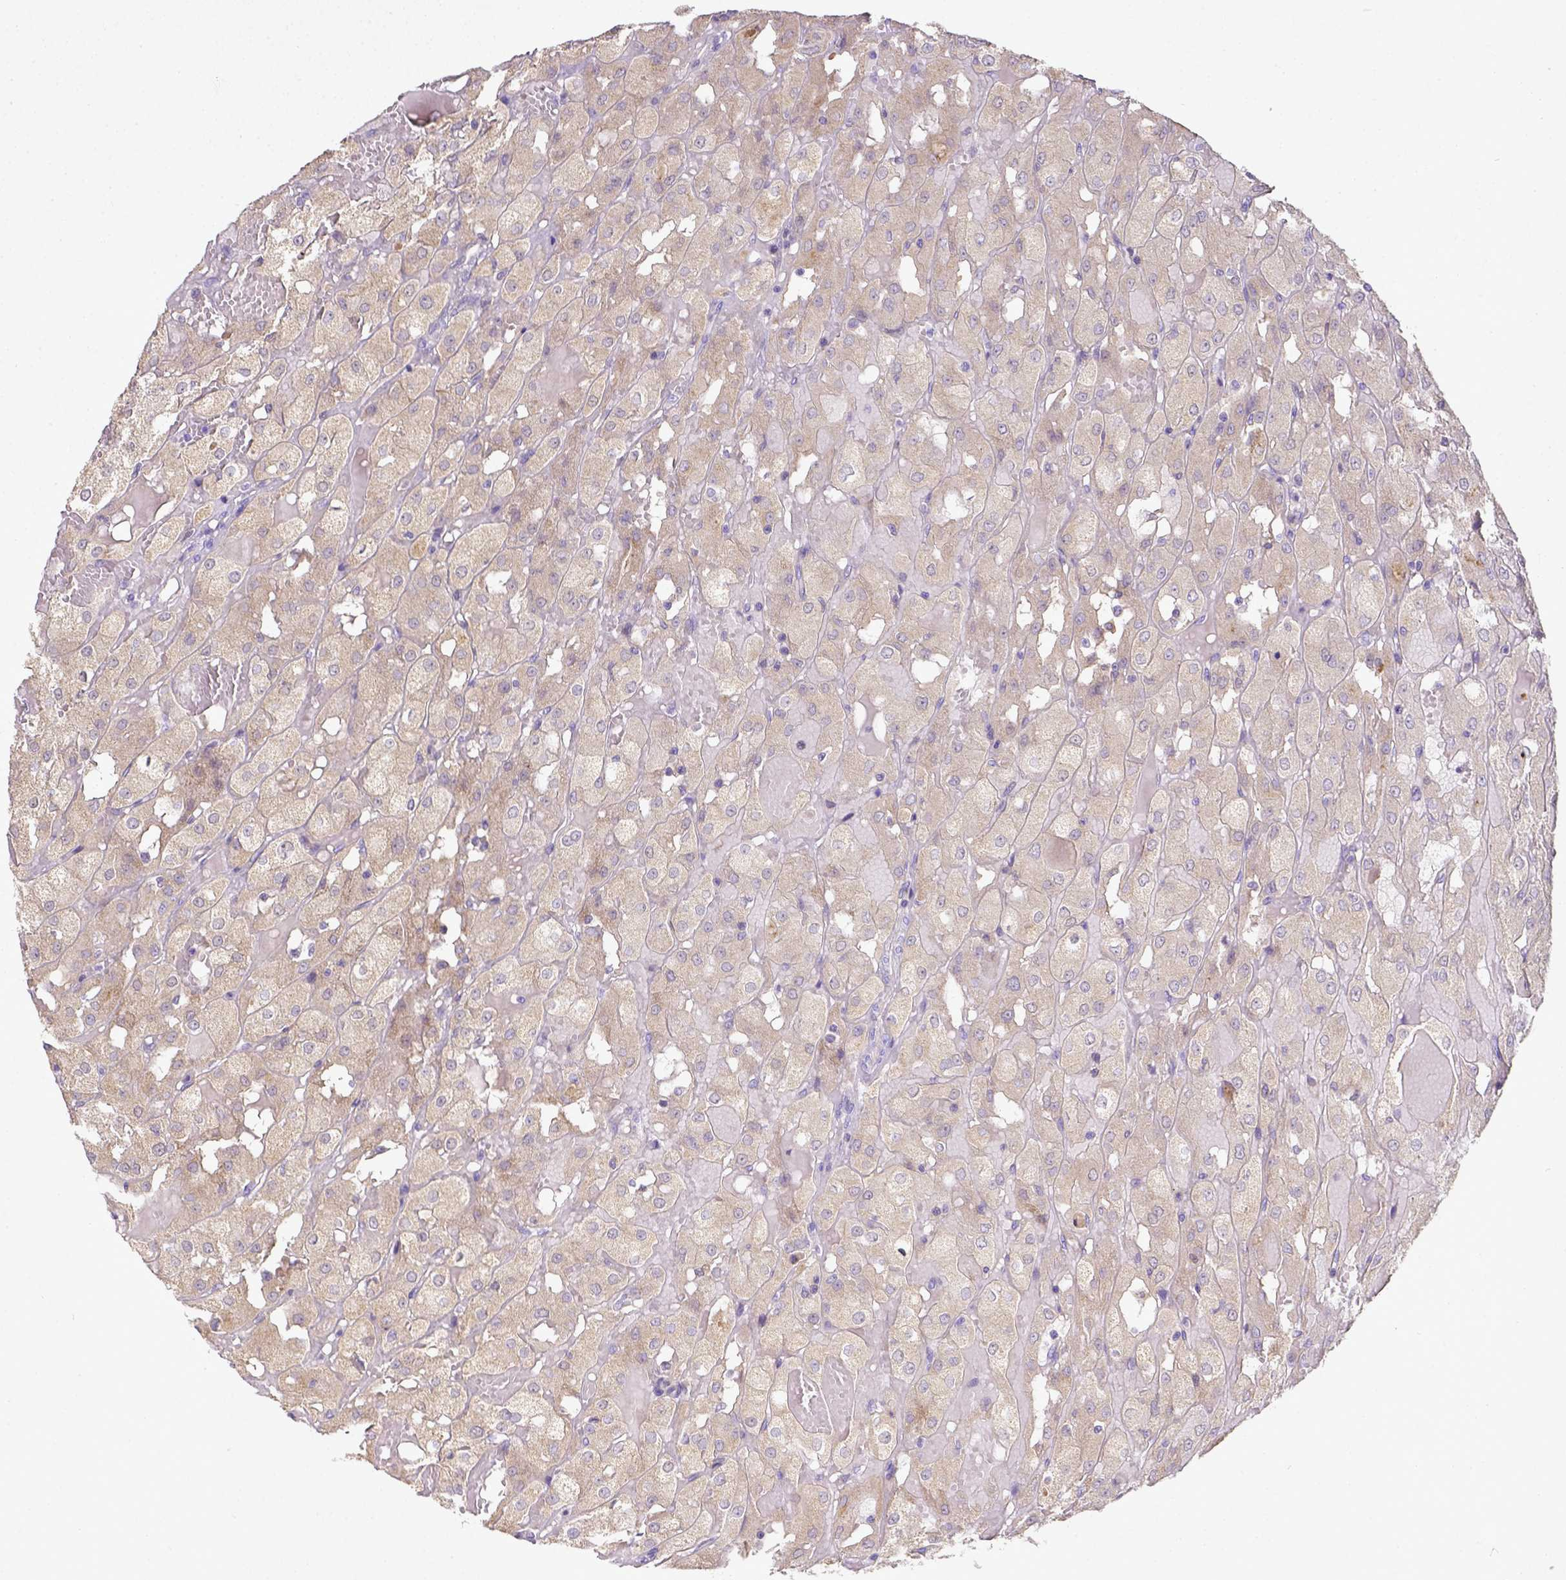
{"staining": {"intensity": "negative", "quantity": "none", "location": "none"}, "tissue": "renal cancer", "cell_type": "Tumor cells", "image_type": "cancer", "snomed": [{"axis": "morphology", "description": "Adenocarcinoma, NOS"}, {"axis": "topography", "description": "Kidney"}], "caption": "Micrograph shows no protein positivity in tumor cells of adenocarcinoma (renal) tissue.", "gene": "CD40", "patient": {"sex": "male", "age": 72}}